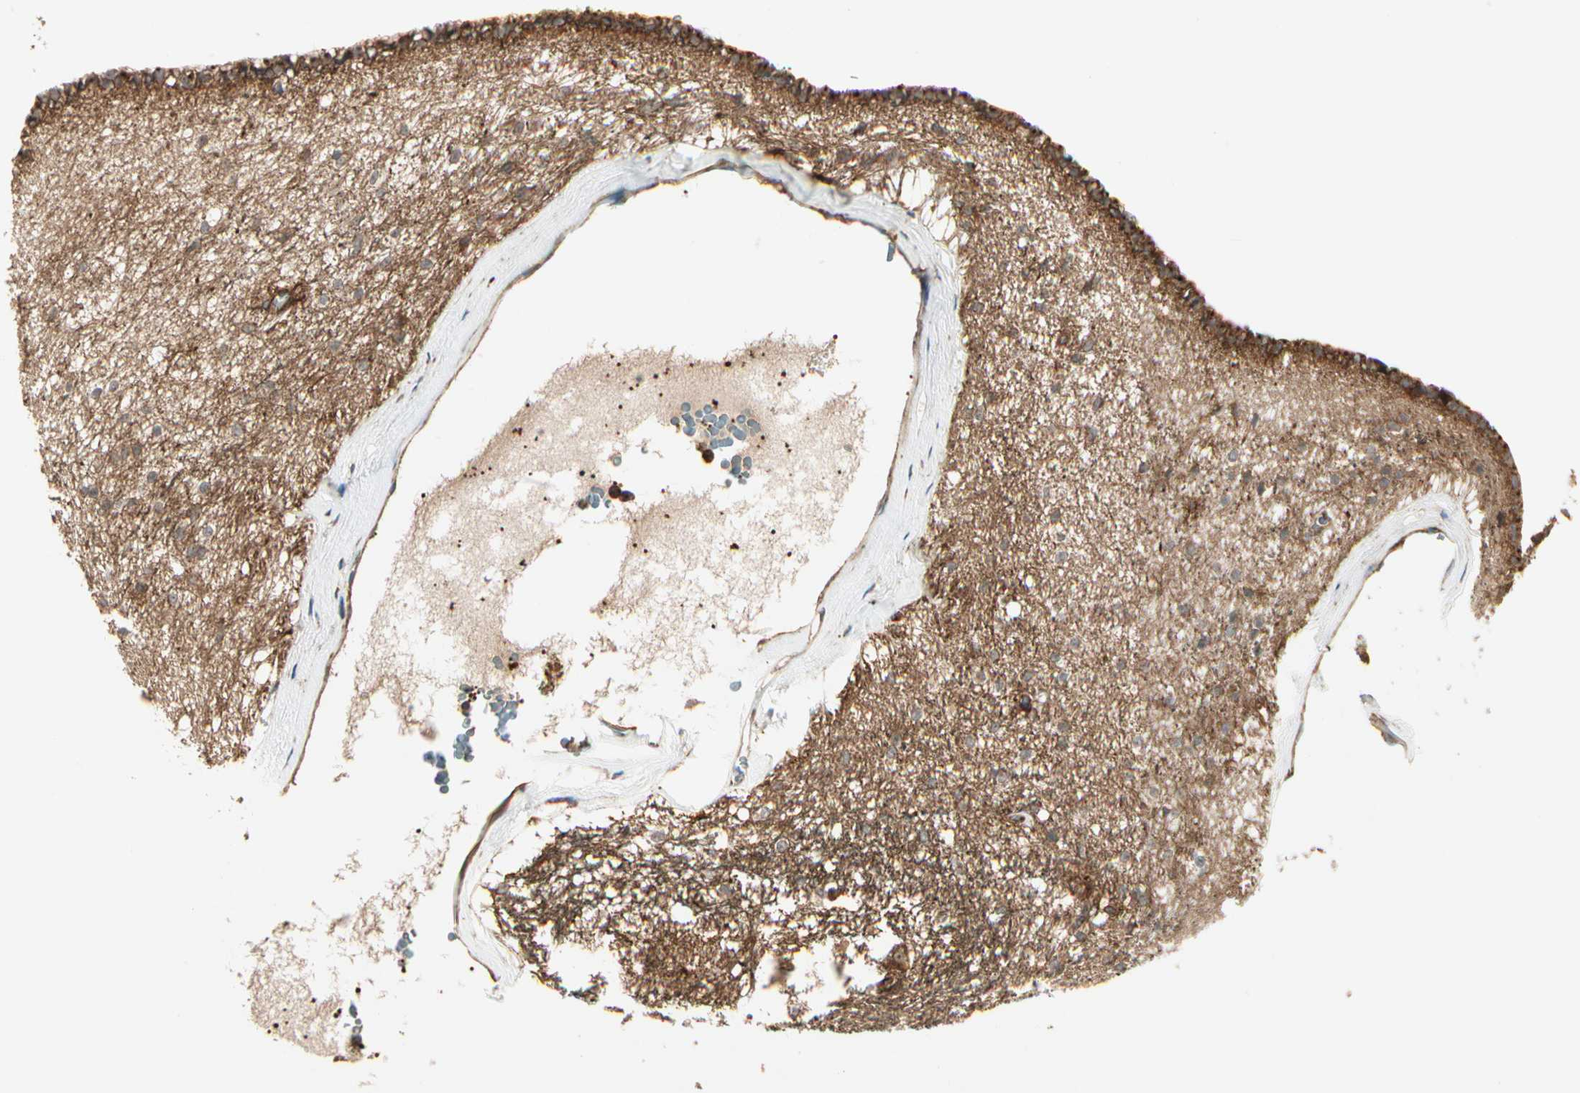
{"staining": {"intensity": "moderate", "quantity": ">75%", "location": "cytoplasmic/membranous"}, "tissue": "hippocampus", "cell_type": "Glial cells", "image_type": "normal", "snomed": [{"axis": "morphology", "description": "Normal tissue, NOS"}, {"axis": "topography", "description": "Hippocampus"}], "caption": "The immunohistochemical stain shows moderate cytoplasmic/membranous expression in glial cells of unremarkable hippocampus.", "gene": "FKBP15", "patient": {"sex": "female", "age": 19}}